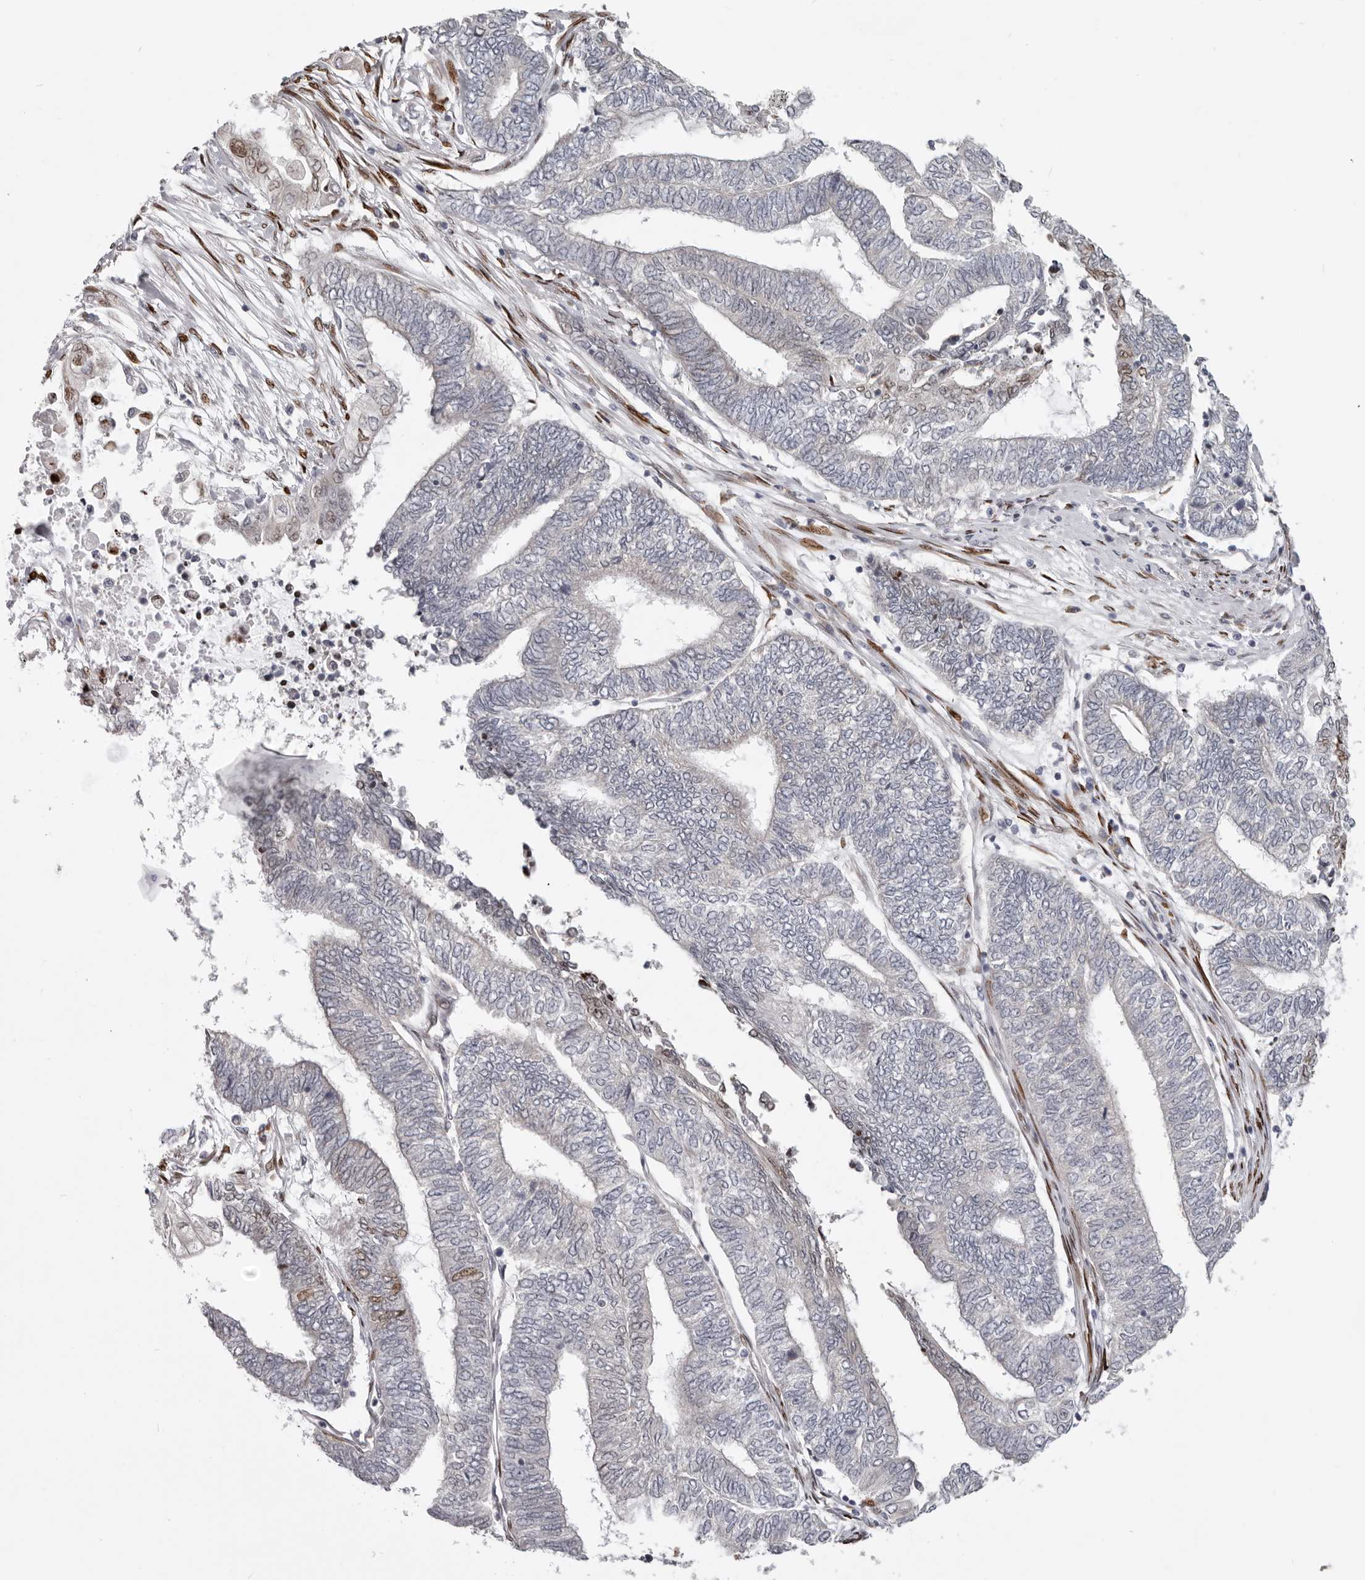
{"staining": {"intensity": "weak", "quantity": "<25%", "location": "nuclear"}, "tissue": "endometrial cancer", "cell_type": "Tumor cells", "image_type": "cancer", "snomed": [{"axis": "morphology", "description": "Adenocarcinoma, NOS"}, {"axis": "topography", "description": "Uterus"}, {"axis": "topography", "description": "Endometrium"}], "caption": "DAB immunohistochemical staining of adenocarcinoma (endometrial) displays no significant expression in tumor cells.", "gene": "SRP19", "patient": {"sex": "female", "age": 70}}